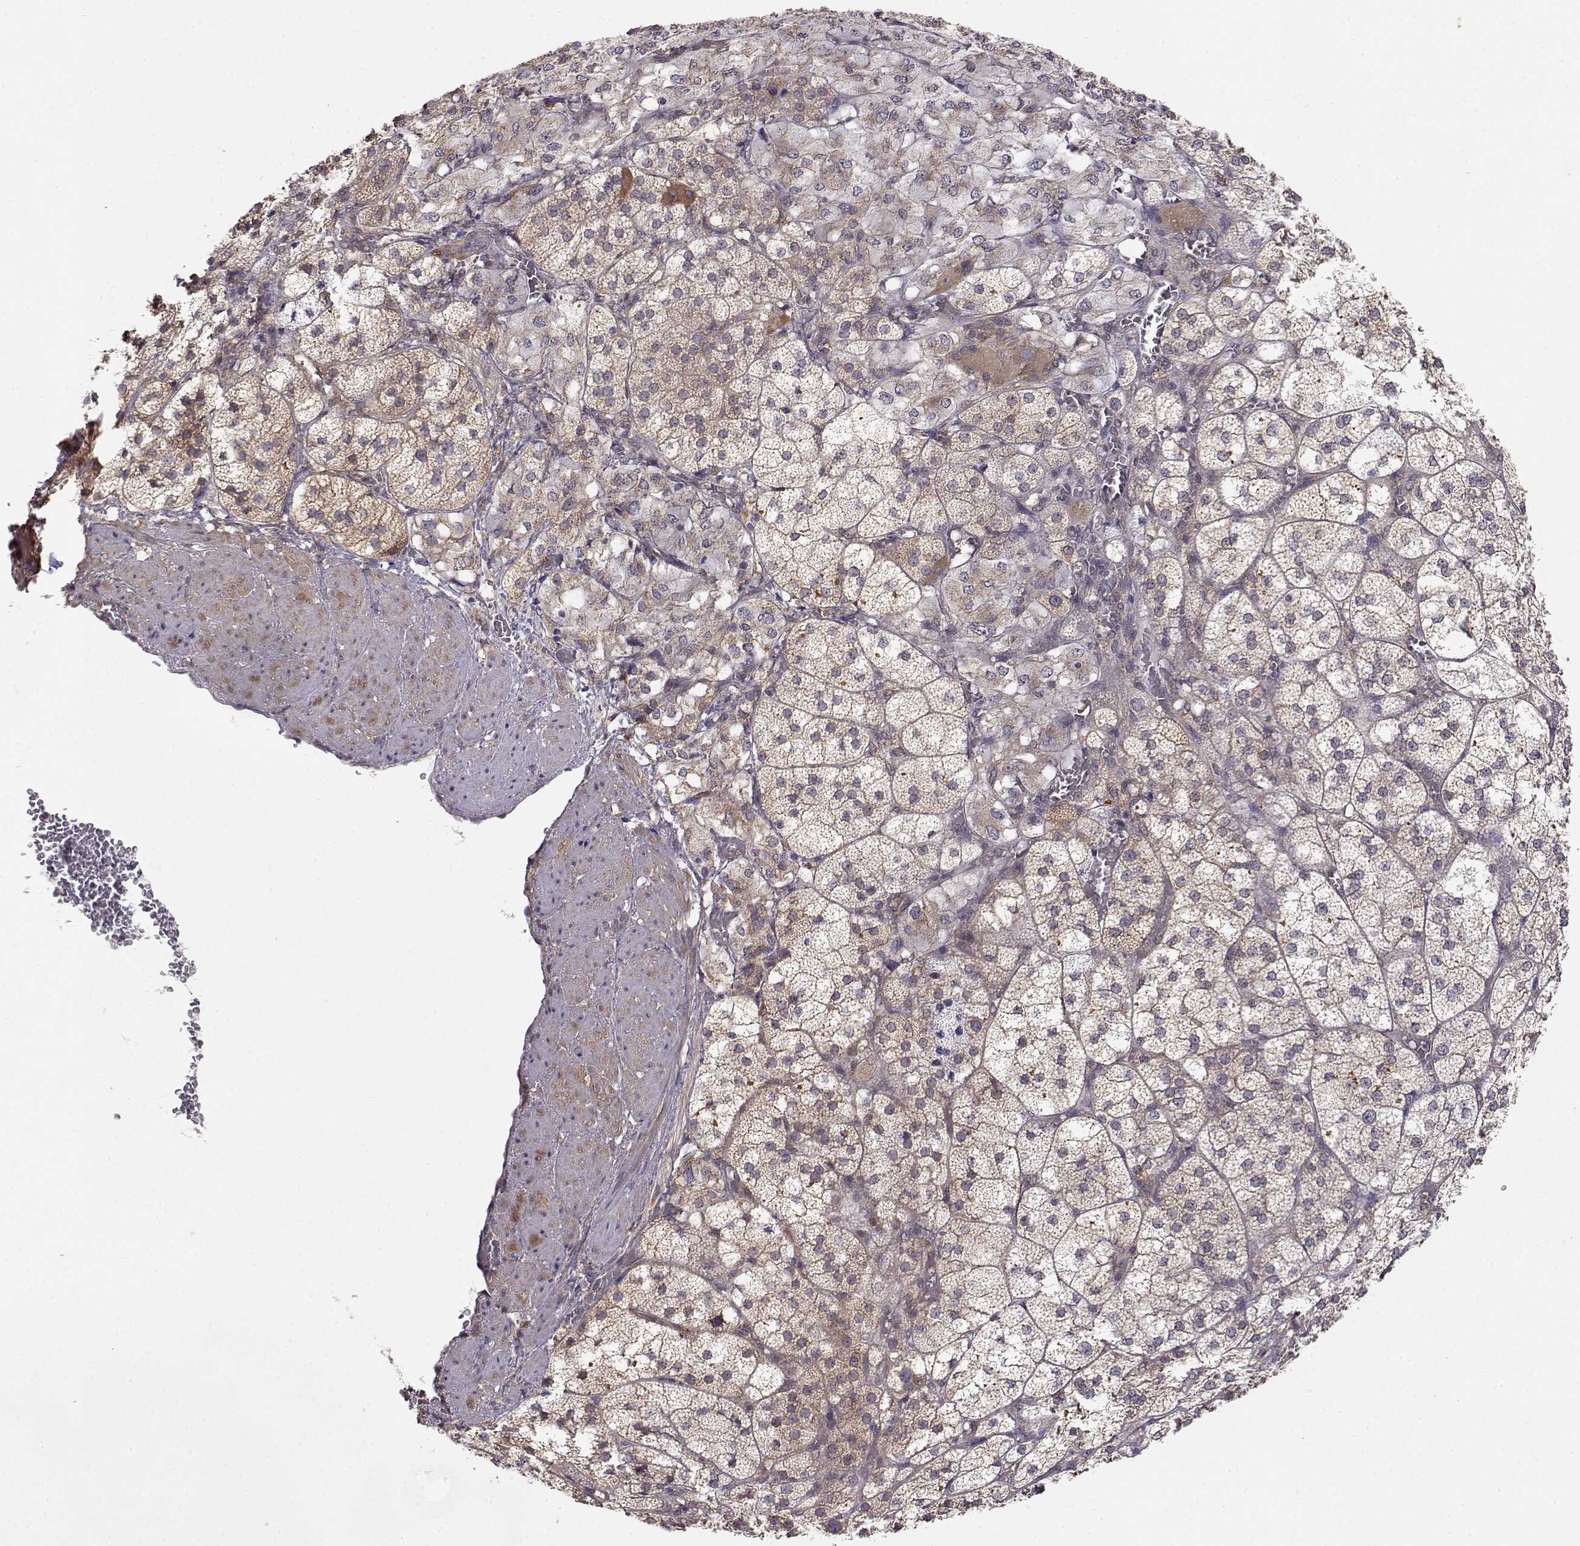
{"staining": {"intensity": "moderate", "quantity": ">75%", "location": "cytoplasmic/membranous"}, "tissue": "adrenal gland", "cell_type": "Glandular cells", "image_type": "normal", "snomed": [{"axis": "morphology", "description": "Normal tissue, NOS"}, {"axis": "topography", "description": "Adrenal gland"}], "caption": "Adrenal gland stained with DAB (3,3'-diaminobenzidine) immunohistochemistry (IHC) exhibits medium levels of moderate cytoplasmic/membranous staining in approximately >75% of glandular cells. (brown staining indicates protein expression, while blue staining denotes nuclei).", "gene": "PAIP1", "patient": {"sex": "female", "age": 60}}